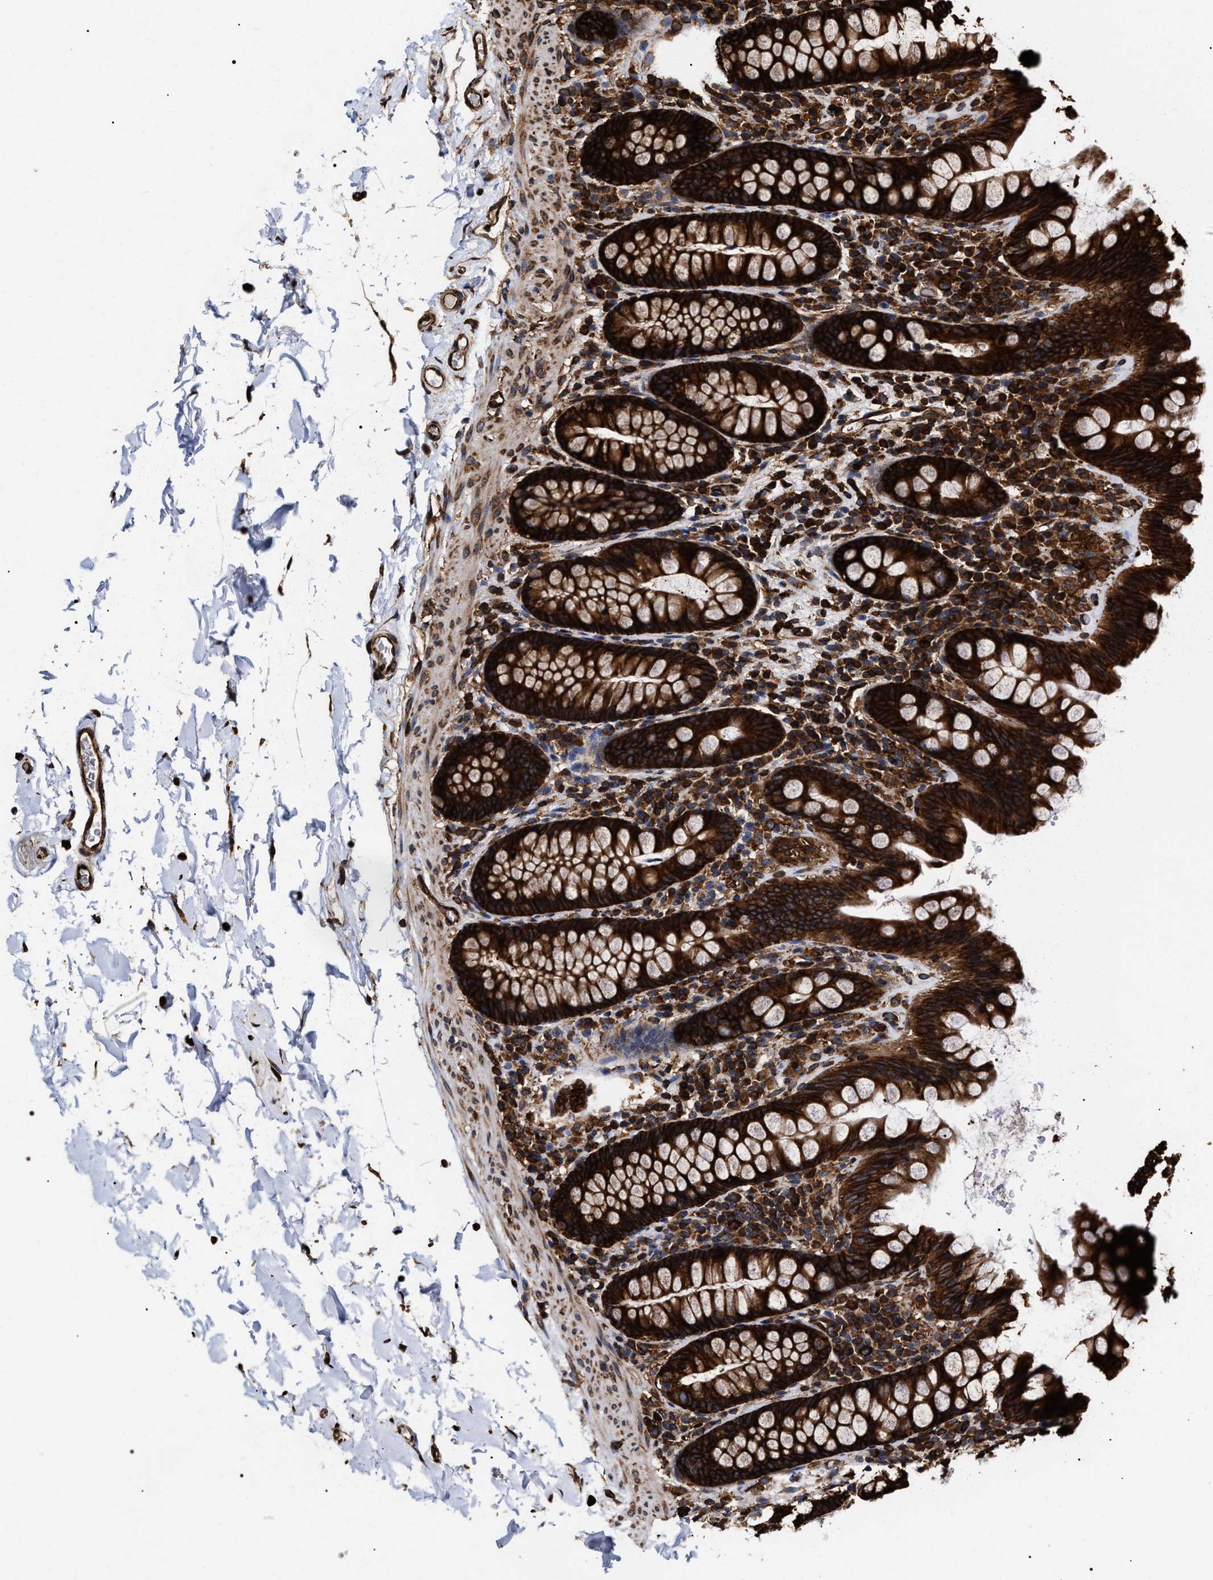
{"staining": {"intensity": "strong", "quantity": ">75%", "location": "cytoplasmic/membranous"}, "tissue": "colon", "cell_type": "Endothelial cells", "image_type": "normal", "snomed": [{"axis": "morphology", "description": "Normal tissue, NOS"}, {"axis": "topography", "description": "Colon"}], "caption": "A micrograph of colon stained for a protein exhibits strong cytoplasmic/membranous brown staining in endothelial cells. (Stains: DAB in brown, nuclei in blue, Microscopy: brightfield microscopy at high magnification).", "gene": "SERBP1", "patient": {"sex": "female", "age": 80}}